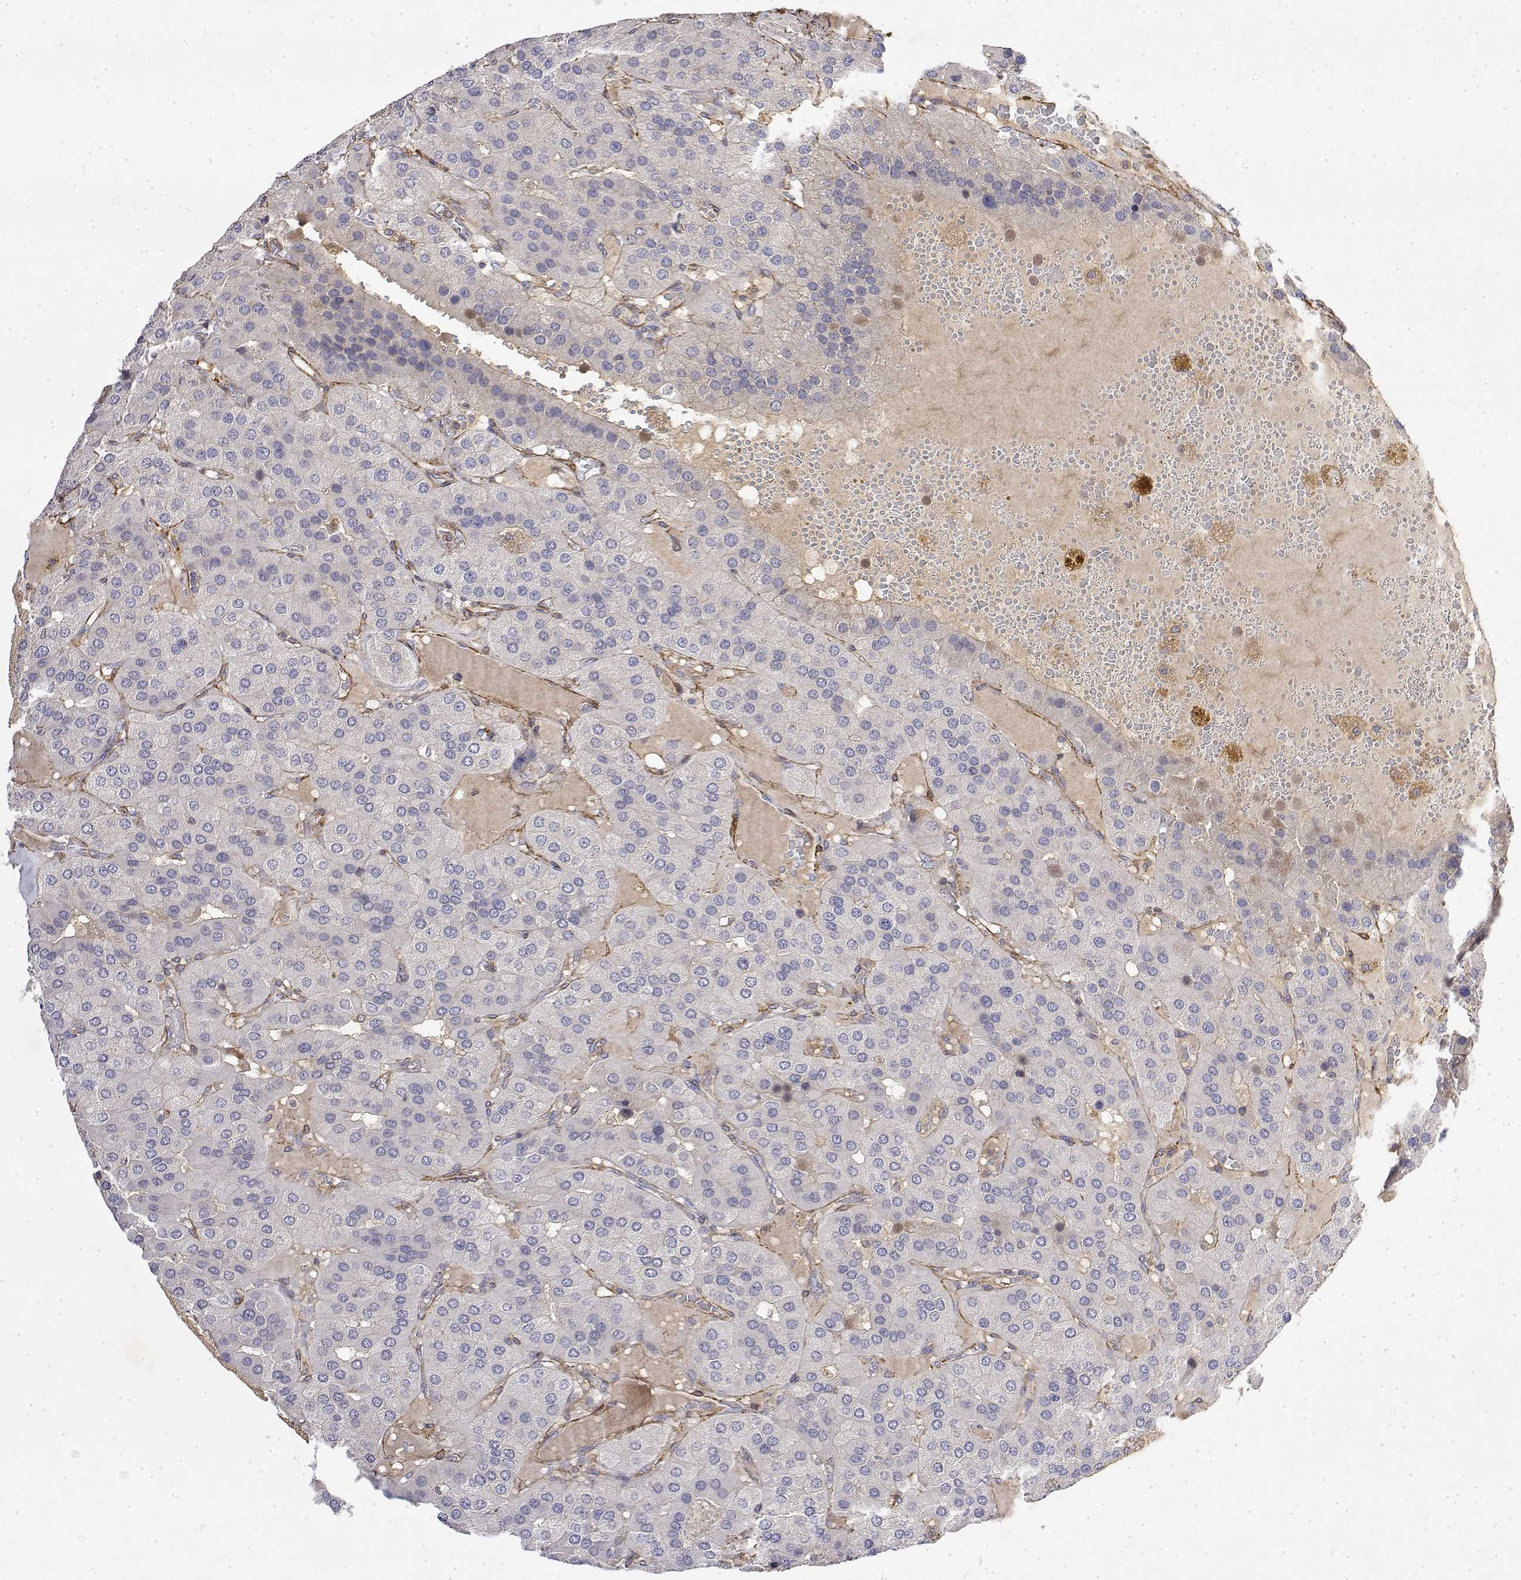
{"staining": {"intensity": "negative", "quantity": "none", "location": "none"}, "tissue": "parathyroid gland", "cell_type": "Glandular cells", "image_type": "normal", "snomed": [{"axis": "morphology", "description": "Normal tissue, NOS"}, {"axis": "morphology", "description": "Adenoma, NOS"}, {"axis": "topography", "description": "Parathyroid gland"}], "caption": "High magnification brightfield microscopy of unremarkable parathyroid gland stained with DAB (brown) and counterstained with hematoxylin (blue): glandular cells show no significant expression. Brightfield microscopy of immunohistochemistry stained with DAB (3,3'-diaminobenzidine) (brown) and hematoxylin (blue), captured at high magnification.", "gene": "SOWAHD", "patient": {"sex": "female", "age": 86}}